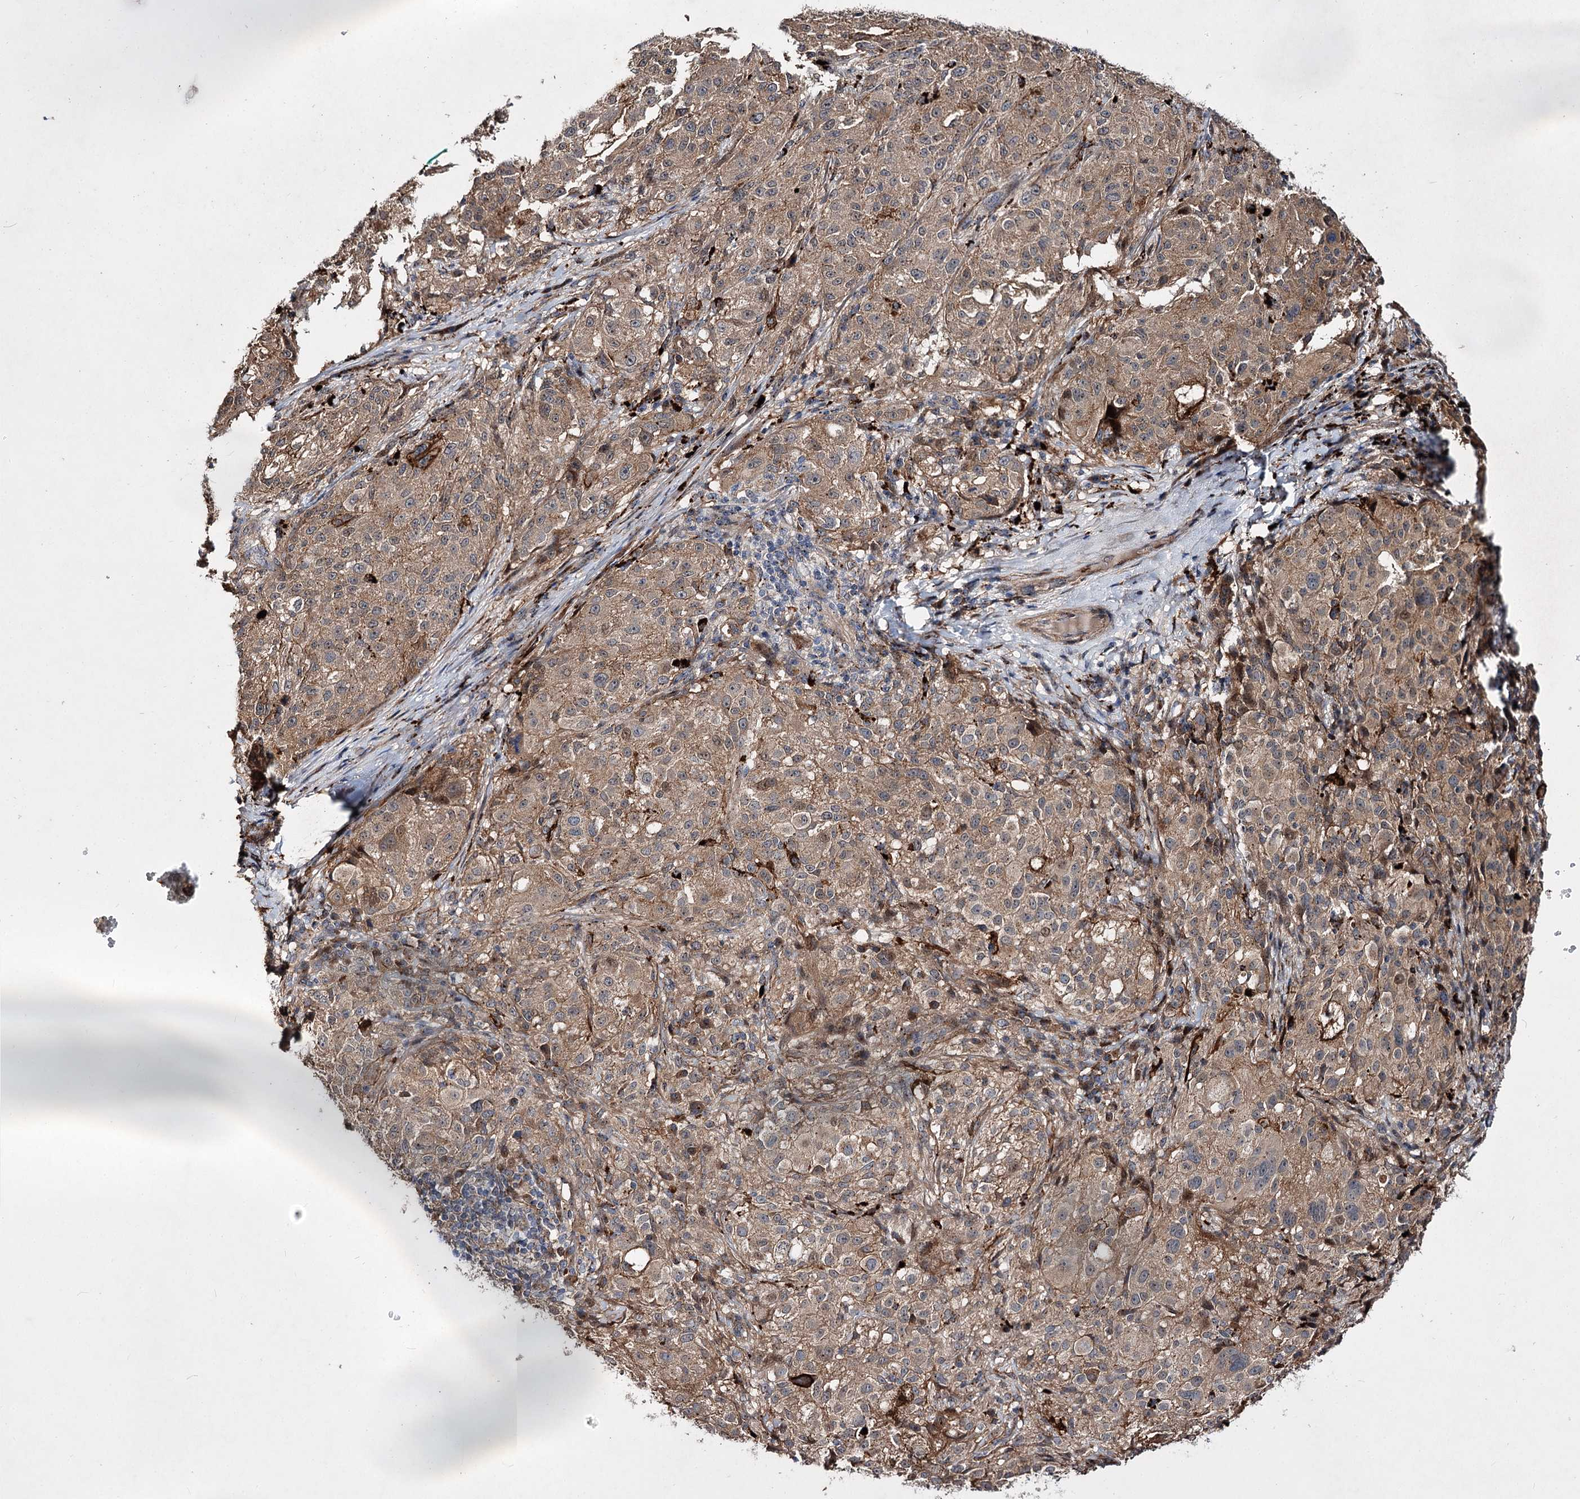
{"staining": {"intensity": "moderate", "quantity": ">75%", "location": "cytoplasmic/membranous"}, "tissue": "melanoma", "cell_type": "Tumor cells", "image_type": "cancer", "snomed": [{"axis": "morphology", "description": "Necrosis, NOS"}, {"axis": "morphology", "description": "Malignant melanoma, NOS"}, {"axis": "topography", "description": "Skin"}], "caption": "IHC photomicrograph of neoplastic tissue: malignant melanoma stained using immunohistochemistry (IHC) displays medium levels of moderate protein expression localized specifically in the cytoplasmic/membranous of tumor cells, appearing as a cytoplasmic/membranous brown color.", "gene": "MINDY3", "patient": {"sex": "female", "age": 87}}